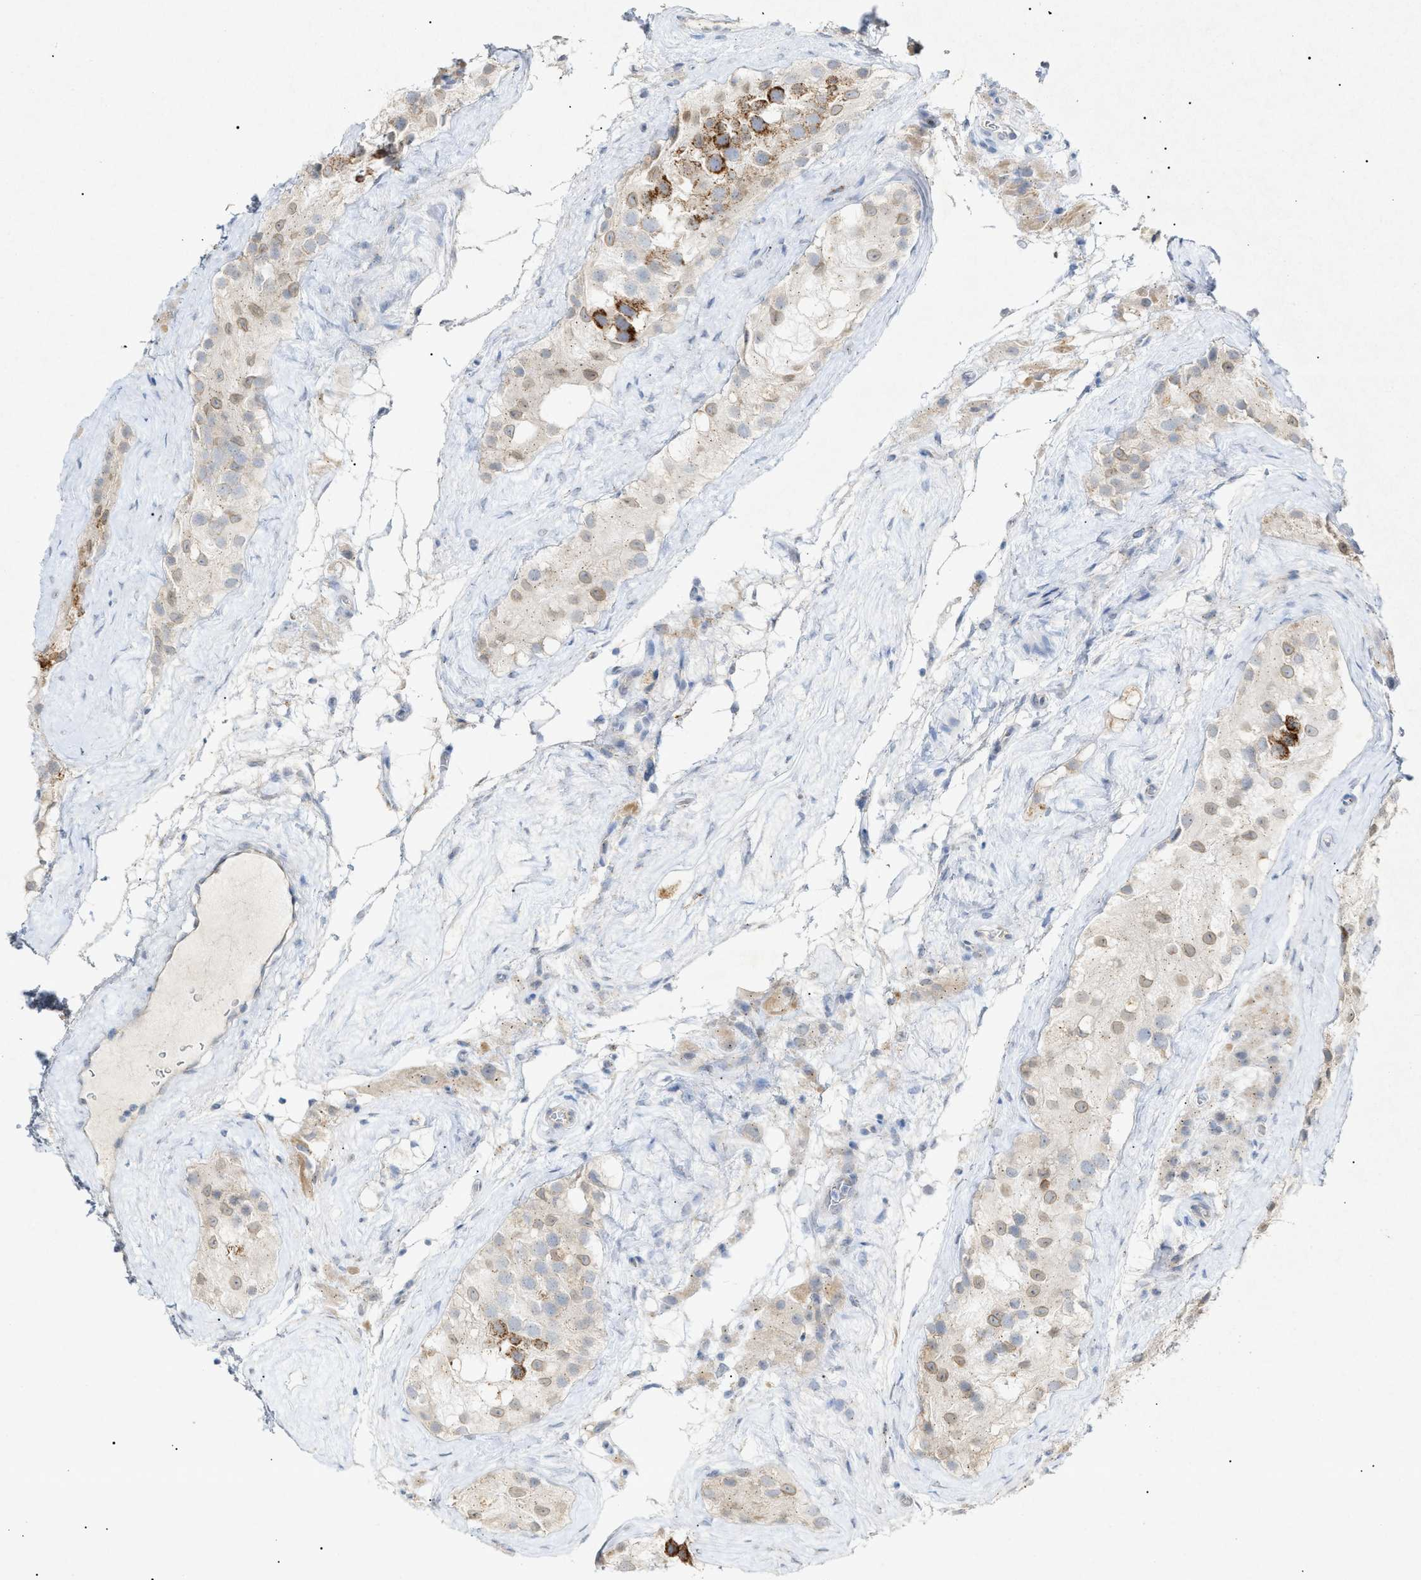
{"staining": {"intensity": "moderate", "quantity": "25%-75%", "location": "cytoplasmic/membranous"}, "tissue": "testis", "cell_type": "Cells in seminiferous ducts", "image_type": "normal", "snomed": [{"axis": "morphology", "description": "Normal tissue, NOS"}, {"axis": "morphology", "description": "Seminoma, NOS"}, {"axis": "topography", "description": "Testis"}], "caption": "Cells in seminiferous ducts display moderate cytoplasmic/membranous expression in about 25%-75% of cells in unremarkable testis.", "gene": "SLC25A31", "patient": {"sex": "male", "age": 71}}